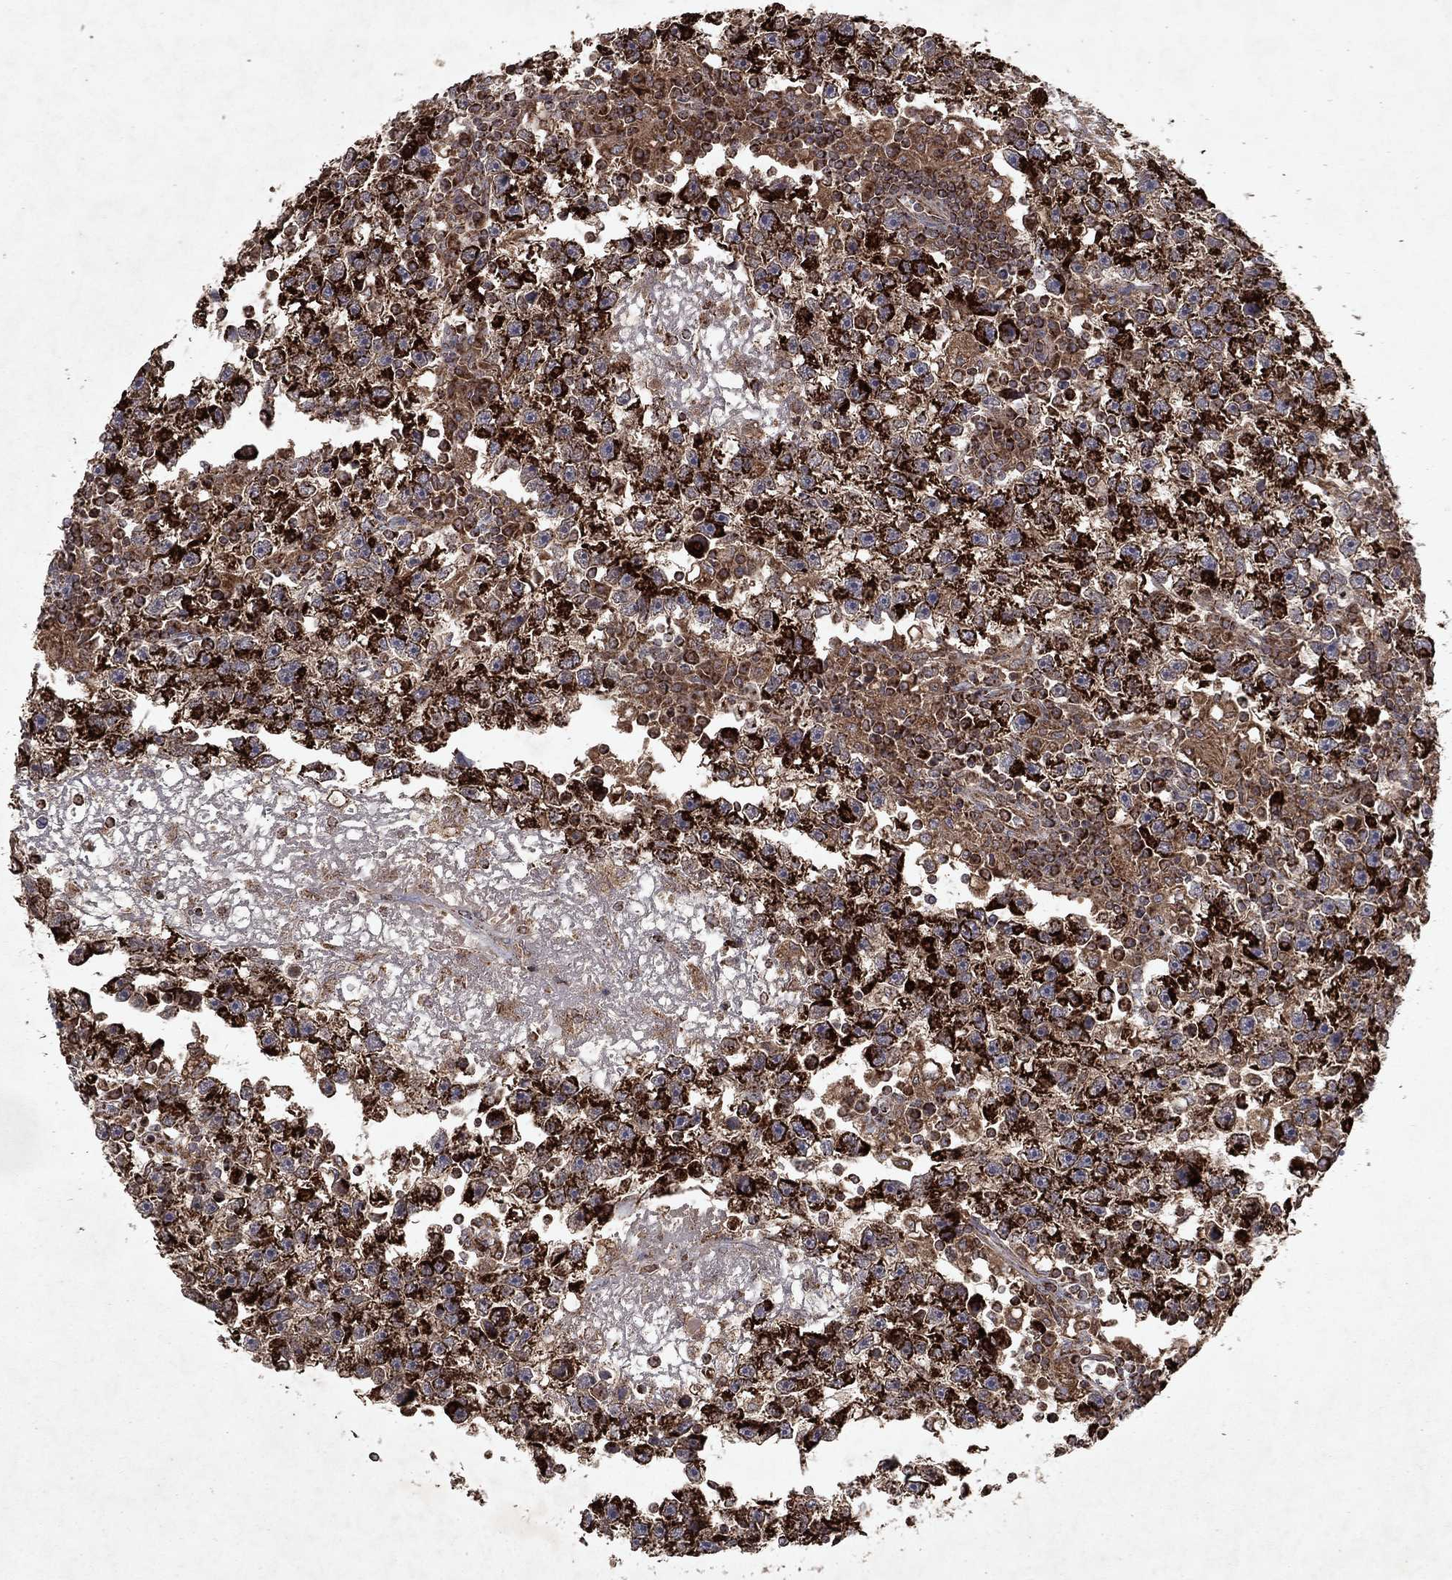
{"staining": {"intensity": "strong", "quantity": ">75%", "location": "cytoplasmic/membranous"}, "tissue": "testis cancer", "cell_type": "Tumor cells", "image_type": "cancer", "snomed": [{"axis": "morphology", "description": "Seminoma, NOS"}, {"axis": "topography", "description": "Testis"}], "caption": "IHC (DAB (3,3'-diaminobenzidine)) staining of human testis seminoma displays strong cytoplasmic/membranous protein expression in about >75% of tumor cells.", "gene": "PYROXD2", "patient": {"sex": "male", "age": 47}}